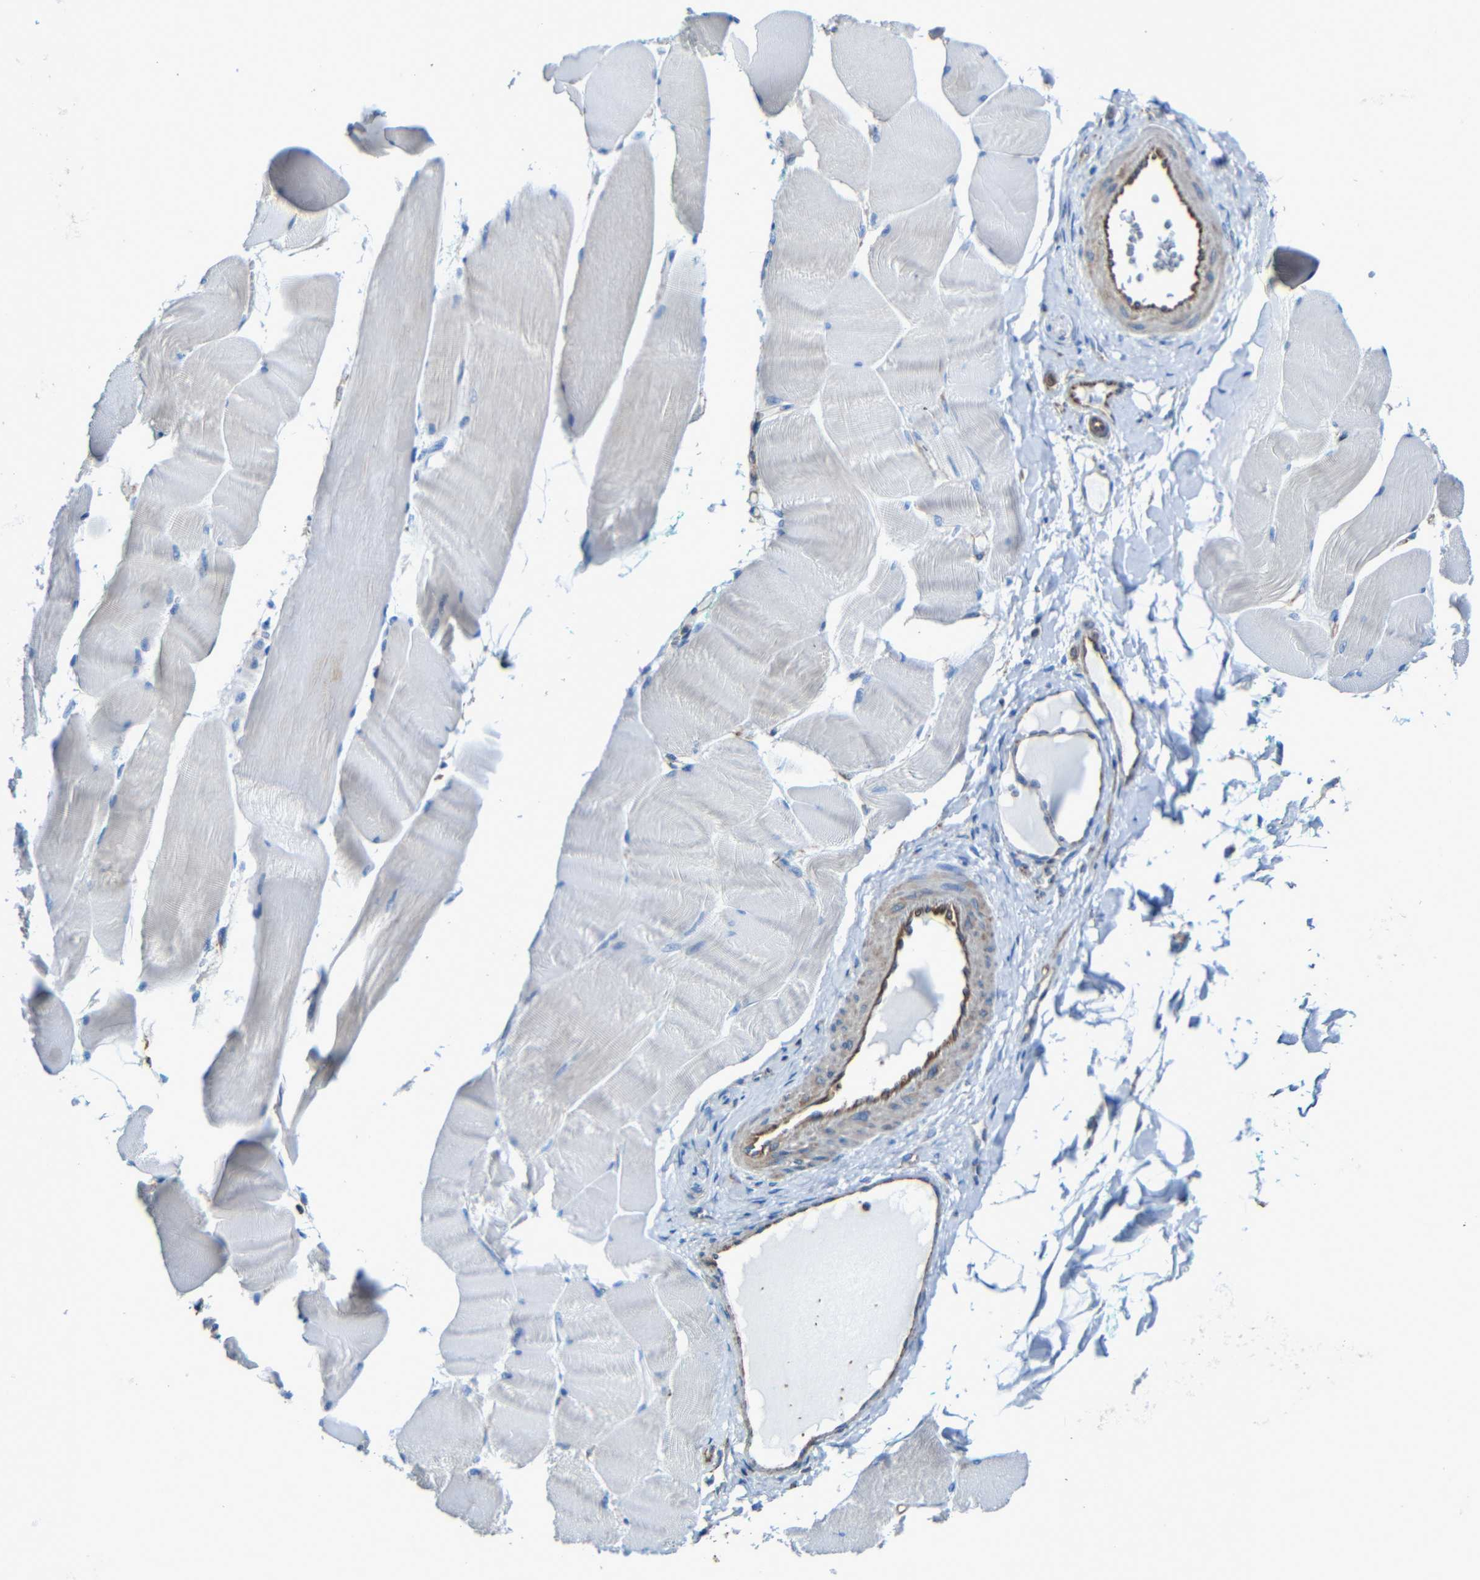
{"staining": {"intensity": "weak", "quantity": "<25%", "location": "cytoplasmic/membranous"}, "tissue": "skeletal muscle", "cell_type": "Myocytes", "image_type": "normal", "snomed": [{"axis": "morphology", "description": "Normal tissue, NOS"}, {"axis": "morphology", "description": "Squamous cell carcinoma, NOS"}, {"axis": "topography", "description": "Skeletal muscle"}], "caption": "Skeletal muscle stained for a protein using IHC demonstrates no positivity myocytes.", "gene": "INTS6L", "patient": {"sex": "male", "age": 51}}